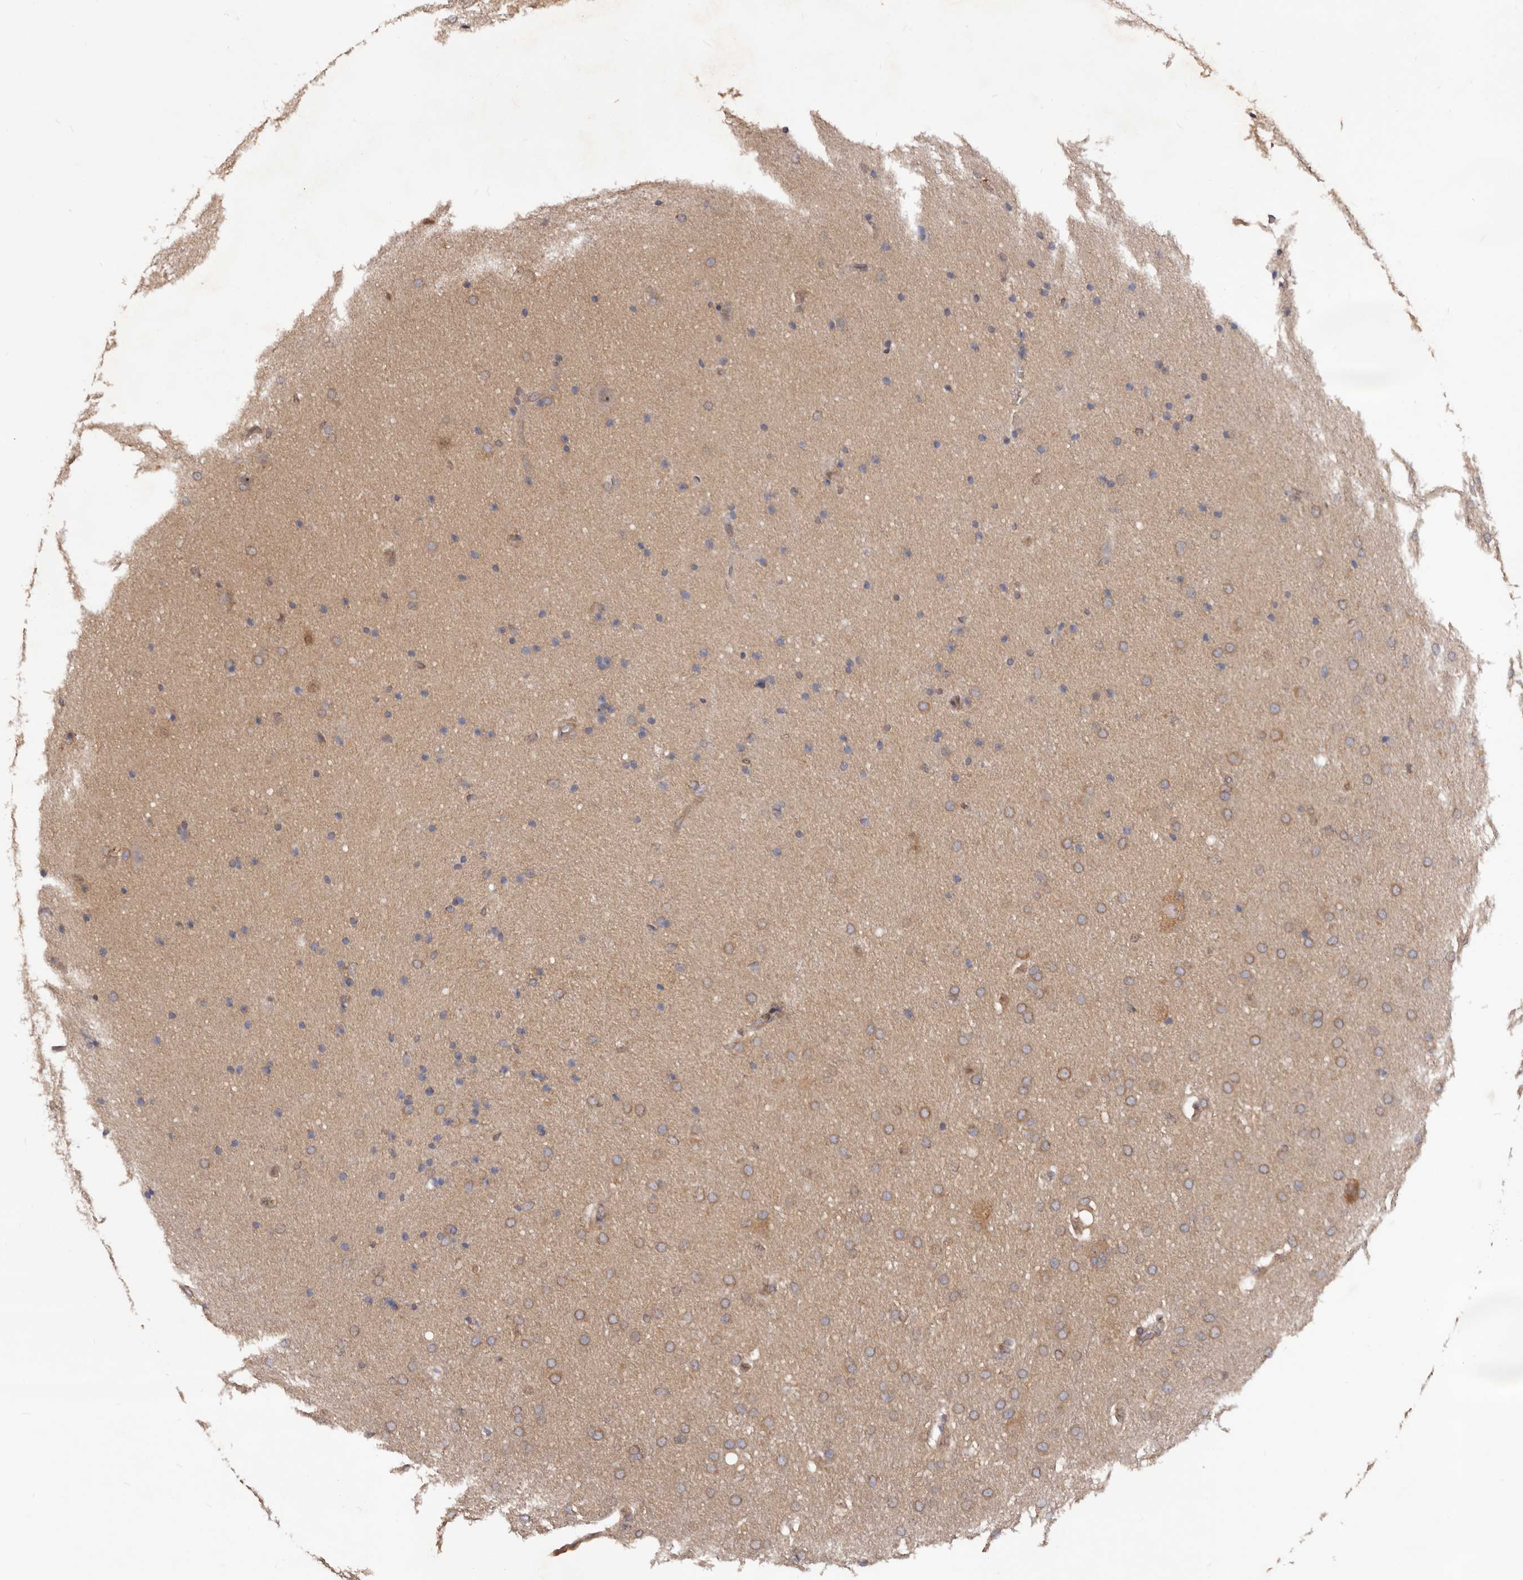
{"staining": {"intensity": "moderate", "quantity": ">75%", "location": "cytoplasmic/membranous"}, "tissue": "glioma", "cell_type": "Tumor cells", "image_type": "cancer", "snomed": [{"axis": "morphology", "description": "Glioma, malignant, Low grade"}, {"axis": "topography", "description": "Brain"}], "caption": "Malignant glioma (low-grade) stained with a brown dye demonstrates moderate cytoplasmic/membranous positive expression in about >75% of tumor cells.", "gene": "HBS1L", "patient": {"sex": "female", "age": 37}}